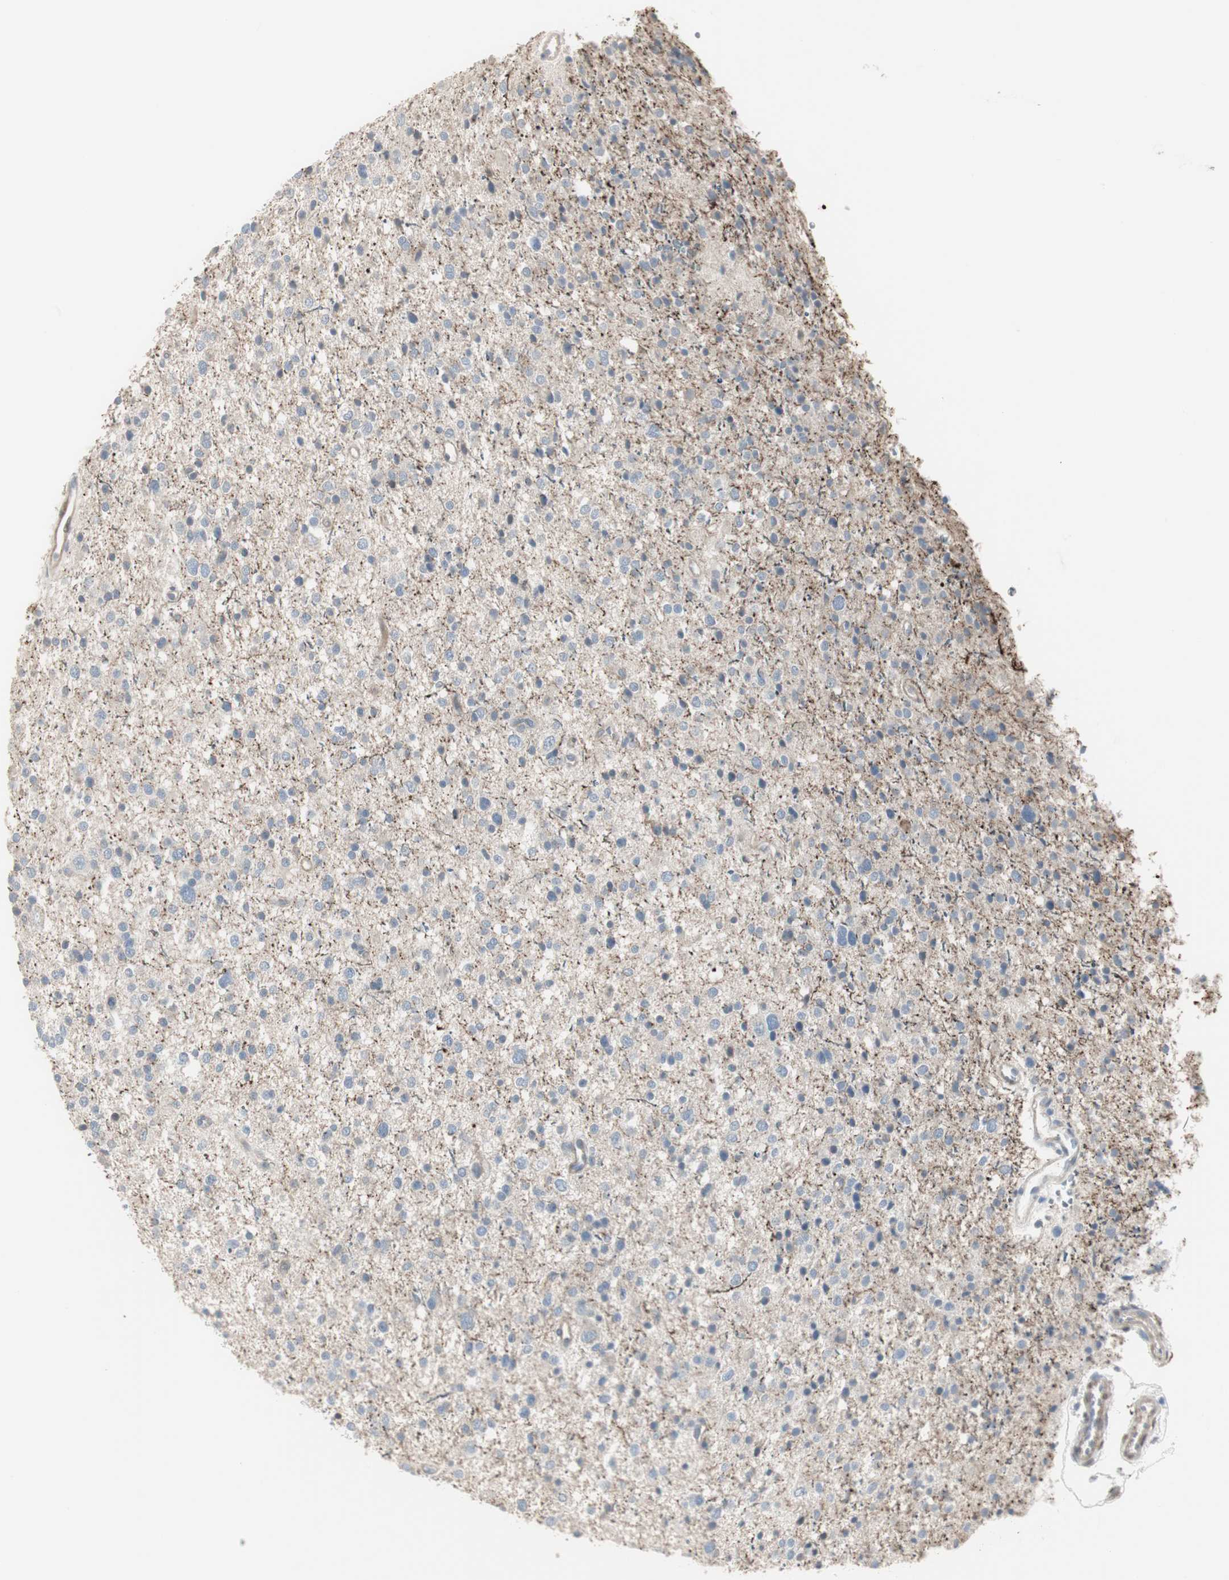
{"staining": {"intensity": "negative", "quantity": "none", "location": "none"}, "tissue": "glioma", "cell_type": "Tumor cells", "image_type": "cancer", "snomed": [{"axis": "morphology", "description": "Glioma, malignant, Low grade"}, {"axis": "topography", "description": "Brain"}], "caption": "There is no significant expression in tumor cells of glioma.", "gene": "DMPK", "patient": {"sex": "female", "age": 37}}